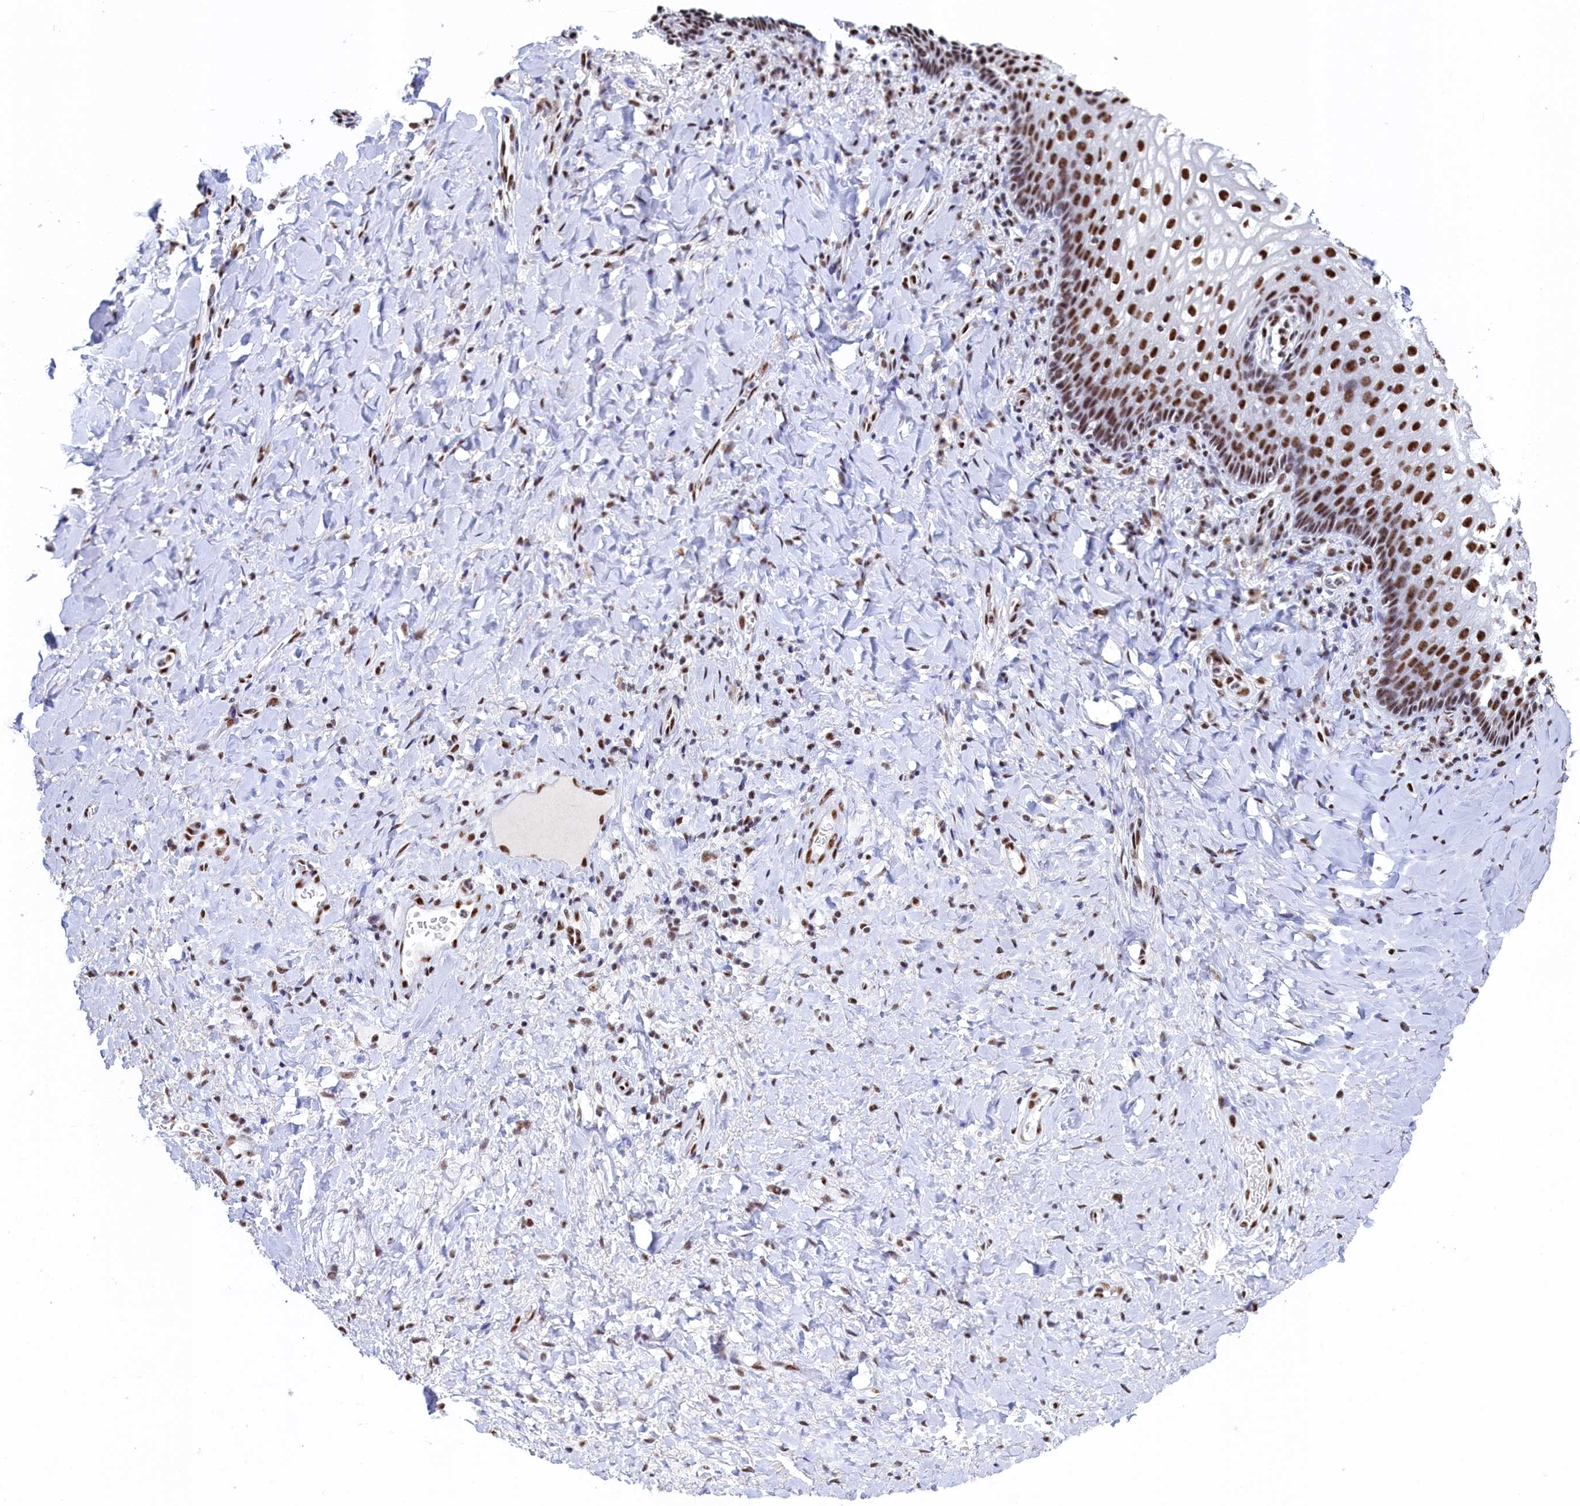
{"staining": {"intensity": "strong", "quantity": ">75%", "location": "nuclear"}, "tissue": "vagina", "cell_type": "Squamous epithelial cells", "image_type": "normal", "snomed": [{"axis": "morphology", "description": "Normal tissue, NOS"}, {"axis": "topography", "description": "Vagina"}], "caption": "This micrograph exhibits benign vagina stained with immunohistochemistry to label a protein in brown. The nuclear of squamous epithelial cells show strong positivity for the protein. Nuclei are counter-stained blue.", "gene": "MOSPD3", "patient": {"sex": "female", "age": 60}}